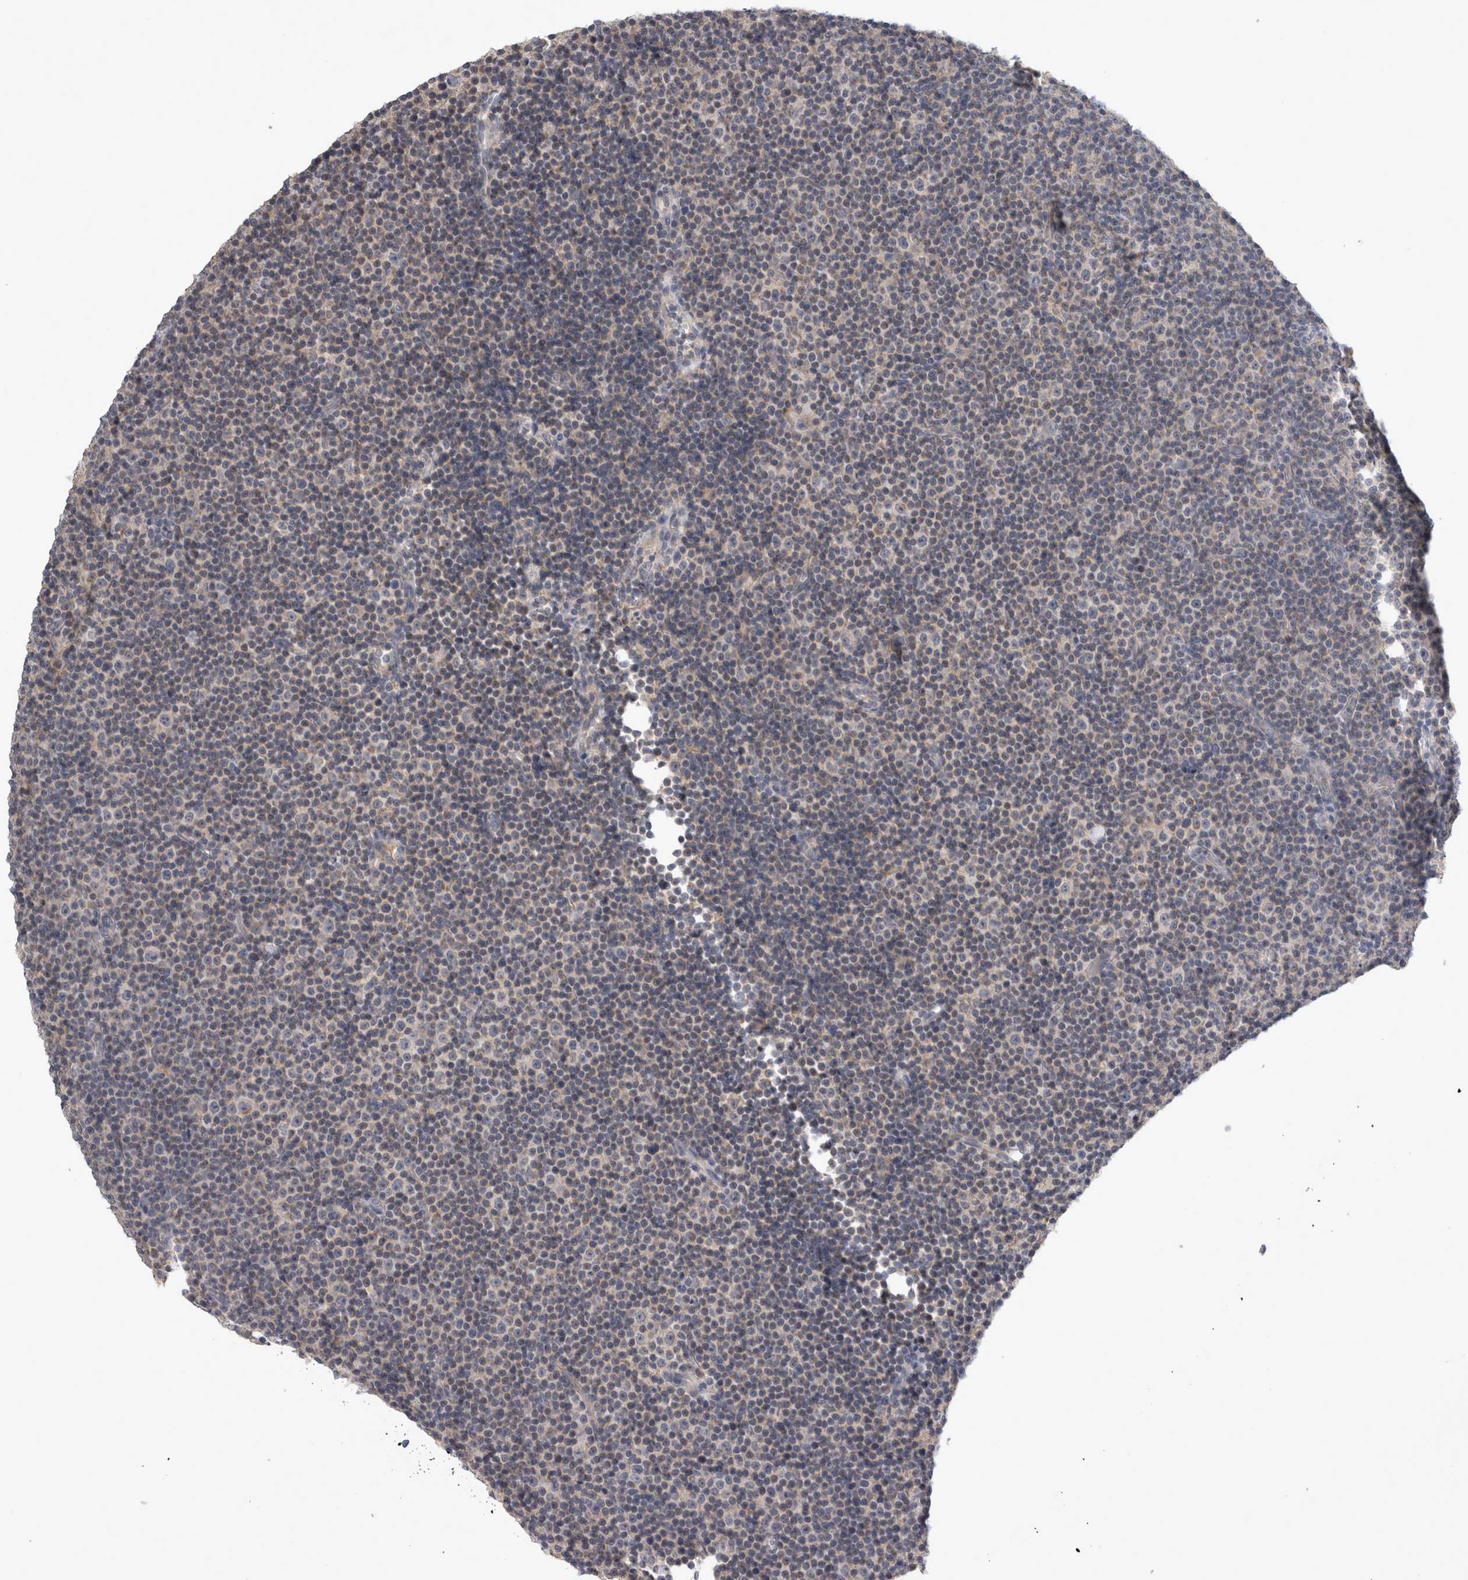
{"staining": {"intensity": "negative", "quantity": "none", "location": "none"}, "tissue": "lymphoma", "cell_type": "Tumor cells", "image_type": "cancer", "snomed": [{"axis": "morphology", "description": "Malignant lymphoma, non-Hodgkin's type, Low grade"}, {"axis": "topography", "description": "Lymph node"}], "caption": "Micrograph shows no protein expression in tumor cells of lymphoma tissue.", "gene": "SLC22A11", "patient": {"sex": "female", "age": 67}}